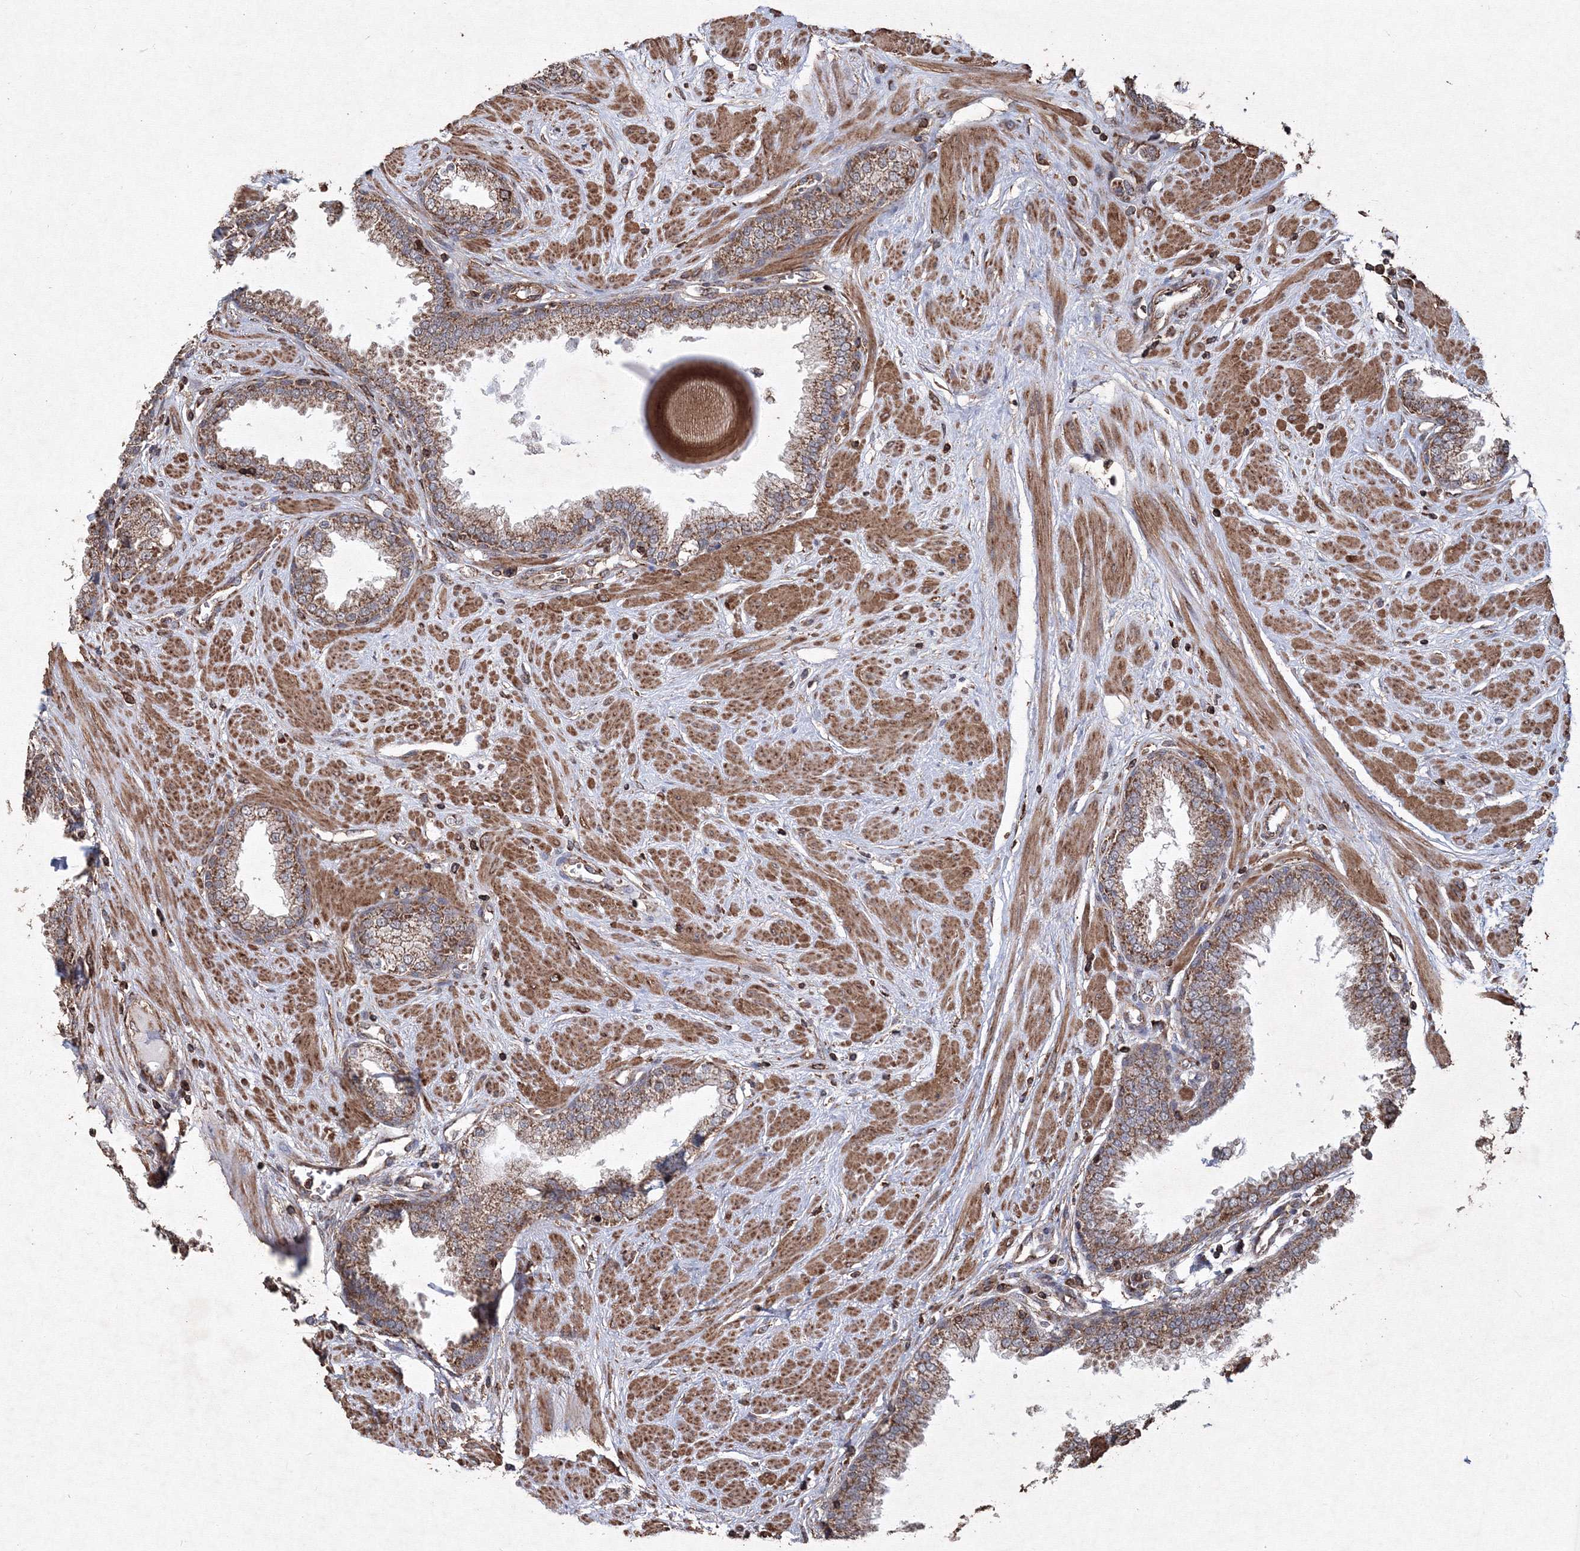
{"staining": {"intensity": "moderate", "quantity": ">75%", "location": "cytoplasmic/membranous"}, "tissue": "prostate", "cell_type": "Glandular cells", "image_type": "normal", "snomed": [{"axis": "morphology", "description": "Normal tissue, NOS"}, {"axis": "topography", "description": "Prostate"}], "caption": "Brown immunohistochemical staining in normal human prostate demonstrates moderate cytoplasmic/membranous positivity in approximately >75% of glandular cells. The protein of interest is stained brown, and the nuclei are stained in blue (DAB (3,3'-diaminobenzidine) IHC with brightfield microscopy, high magnification).", "gene": "TMEM139", "patient": {"sex": "male", "age": 51}}